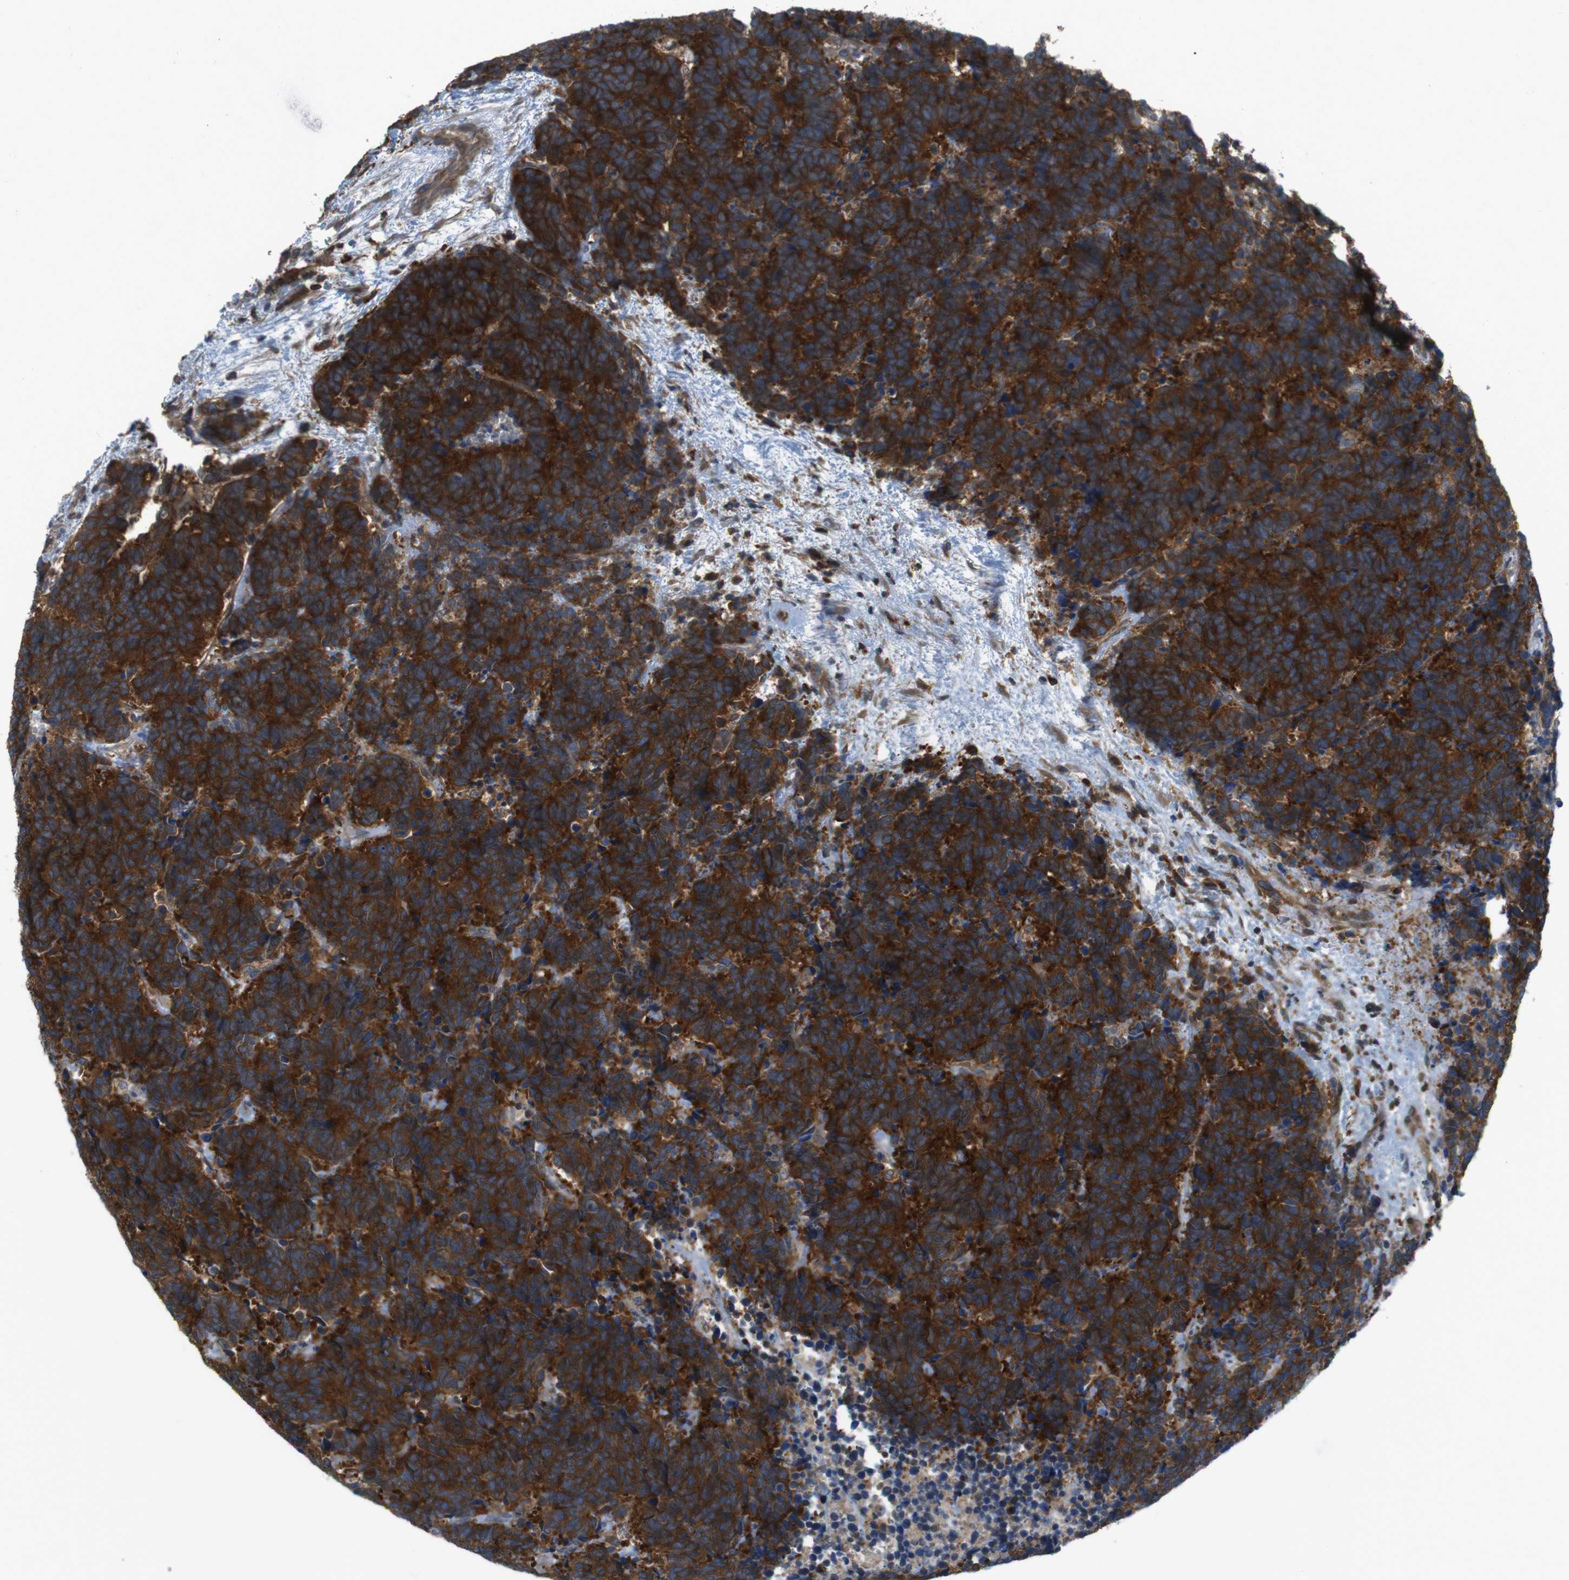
{"staining": {"intensity": "strong", "quantity": ">75%", "location": "cytoplasmic/membranous"}, "tissue": "carcinoid", "cell_type": "Tumor cells", "image_type": "cancer", "snomed": [{"axis": "morphology", "description": "Carcinoma, NOS"}, {"axis": "morphology", "description": "Carcinoid, malignant, NOS"}, {"axis": "topography", "description": "Urinary bladder"}], "caption": "The histopathology image reveals staining of malignant carcinoid, revealing strong cytoplasmic/membranous protein expression (brown color) within tumor cells. The staining is performed using DAB (3,3'-diaminobenzidine) brown chromogen to label protein expression. The nuclei are counter-stained blue using hematoxylin.", "gene": "MTHFD1", "patient": {"sex": "male", "age": 57}}